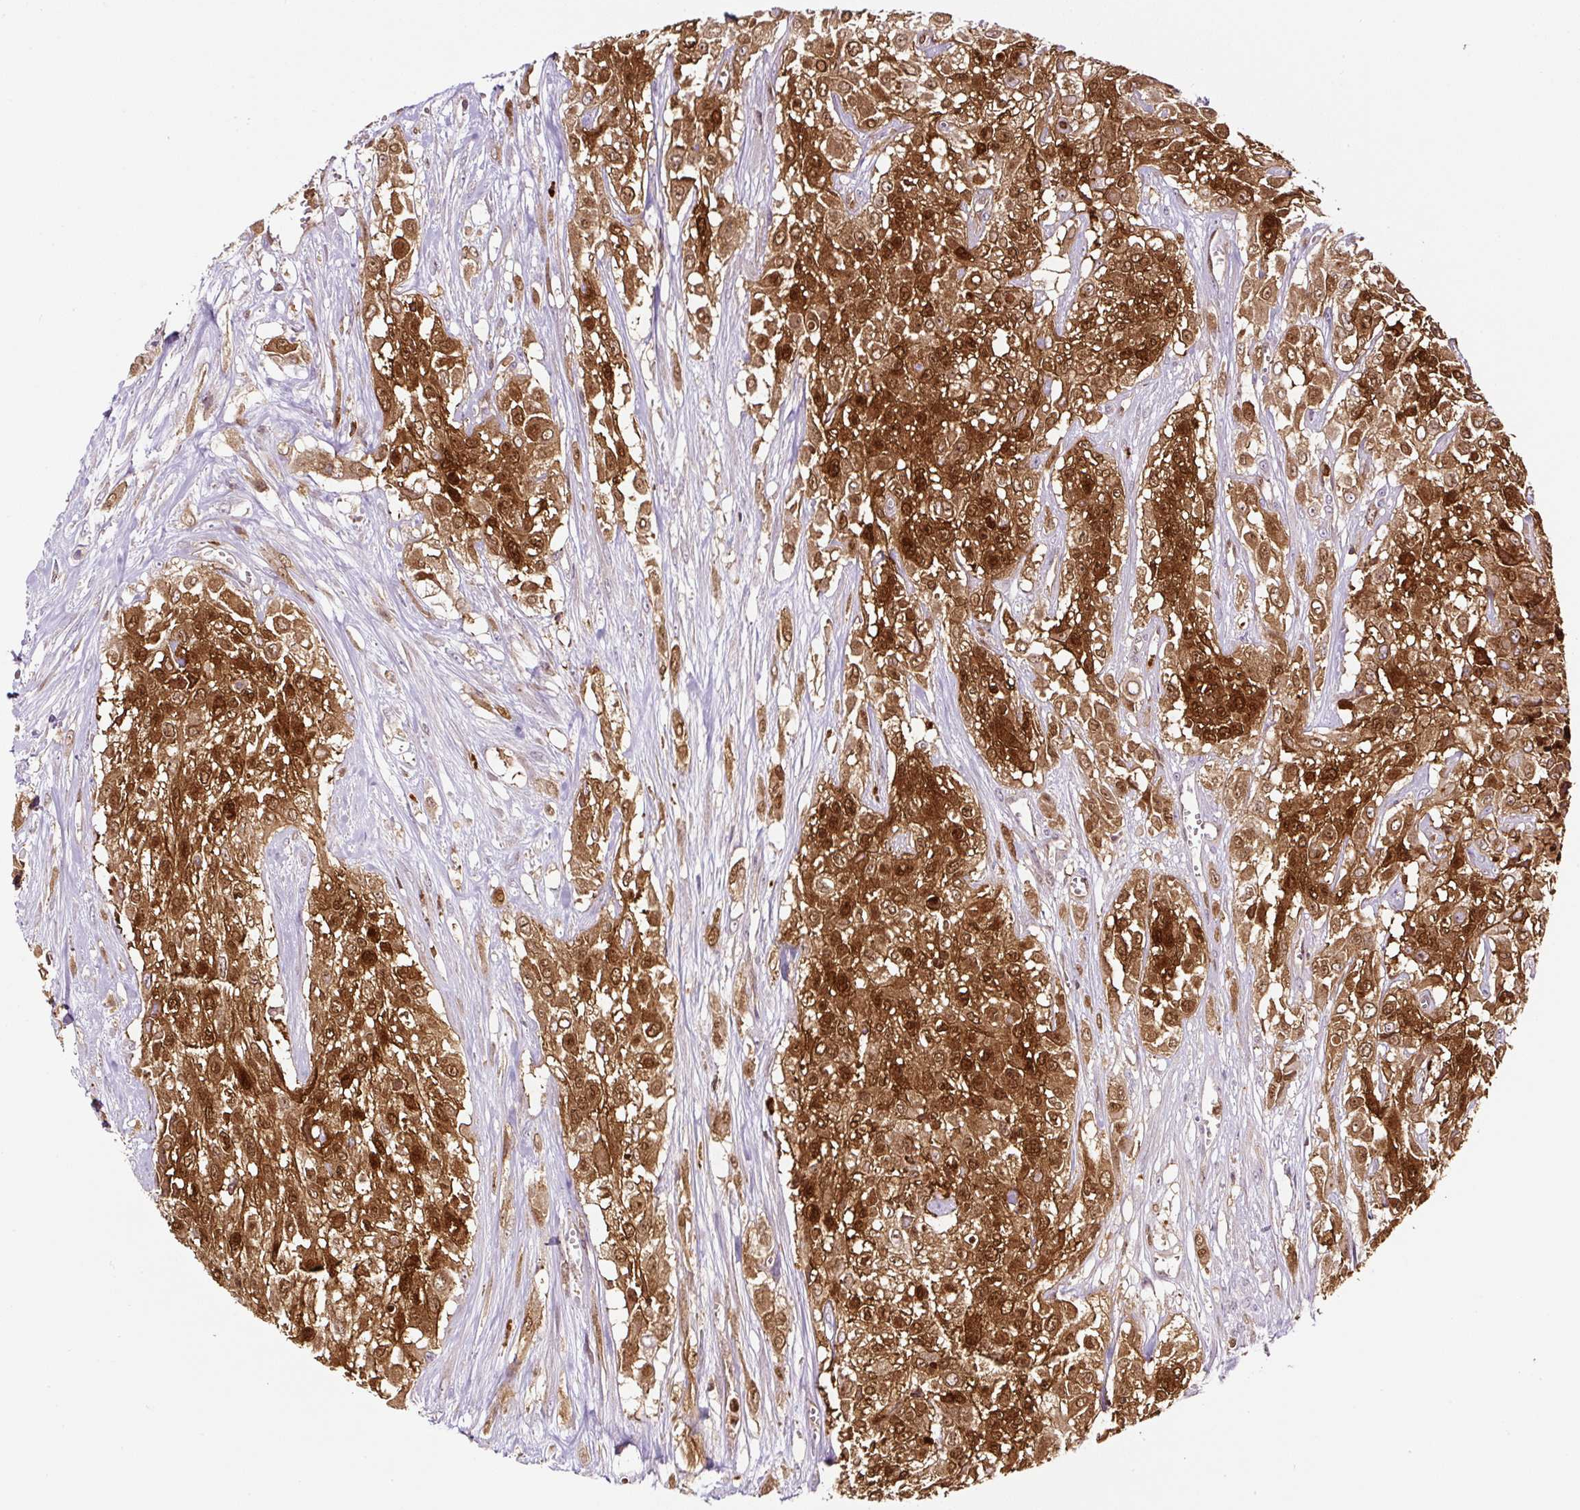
{"staining": {"intensity": "moderate", "quantity": ">75%", "location": "cytoplasmic/membranous,nuclear"}, "tissue": "urothelial cancer", "cell_type": "Tumor cells", "image_type": "cancer", "snomed": [{"axis": "morphology", "description": "Urothelial carcinoma, High grade"}, {"axis": "topography", "description": "Urinary bladder"}], "caption": "Urothelial cancer tissue shows moderate cytoplasmic/membranous and nuclear expression in approximately >75% of tumor cells, visualized by immunohistochemistry. (Stains: DAB (3,3'-diaminobenzidine) in brown, nuclei in blue, Microscopy: brightfield microscopy at high magnification).", "gene": "ANXA1", "patient": {"sex": "male", "age": 57}}